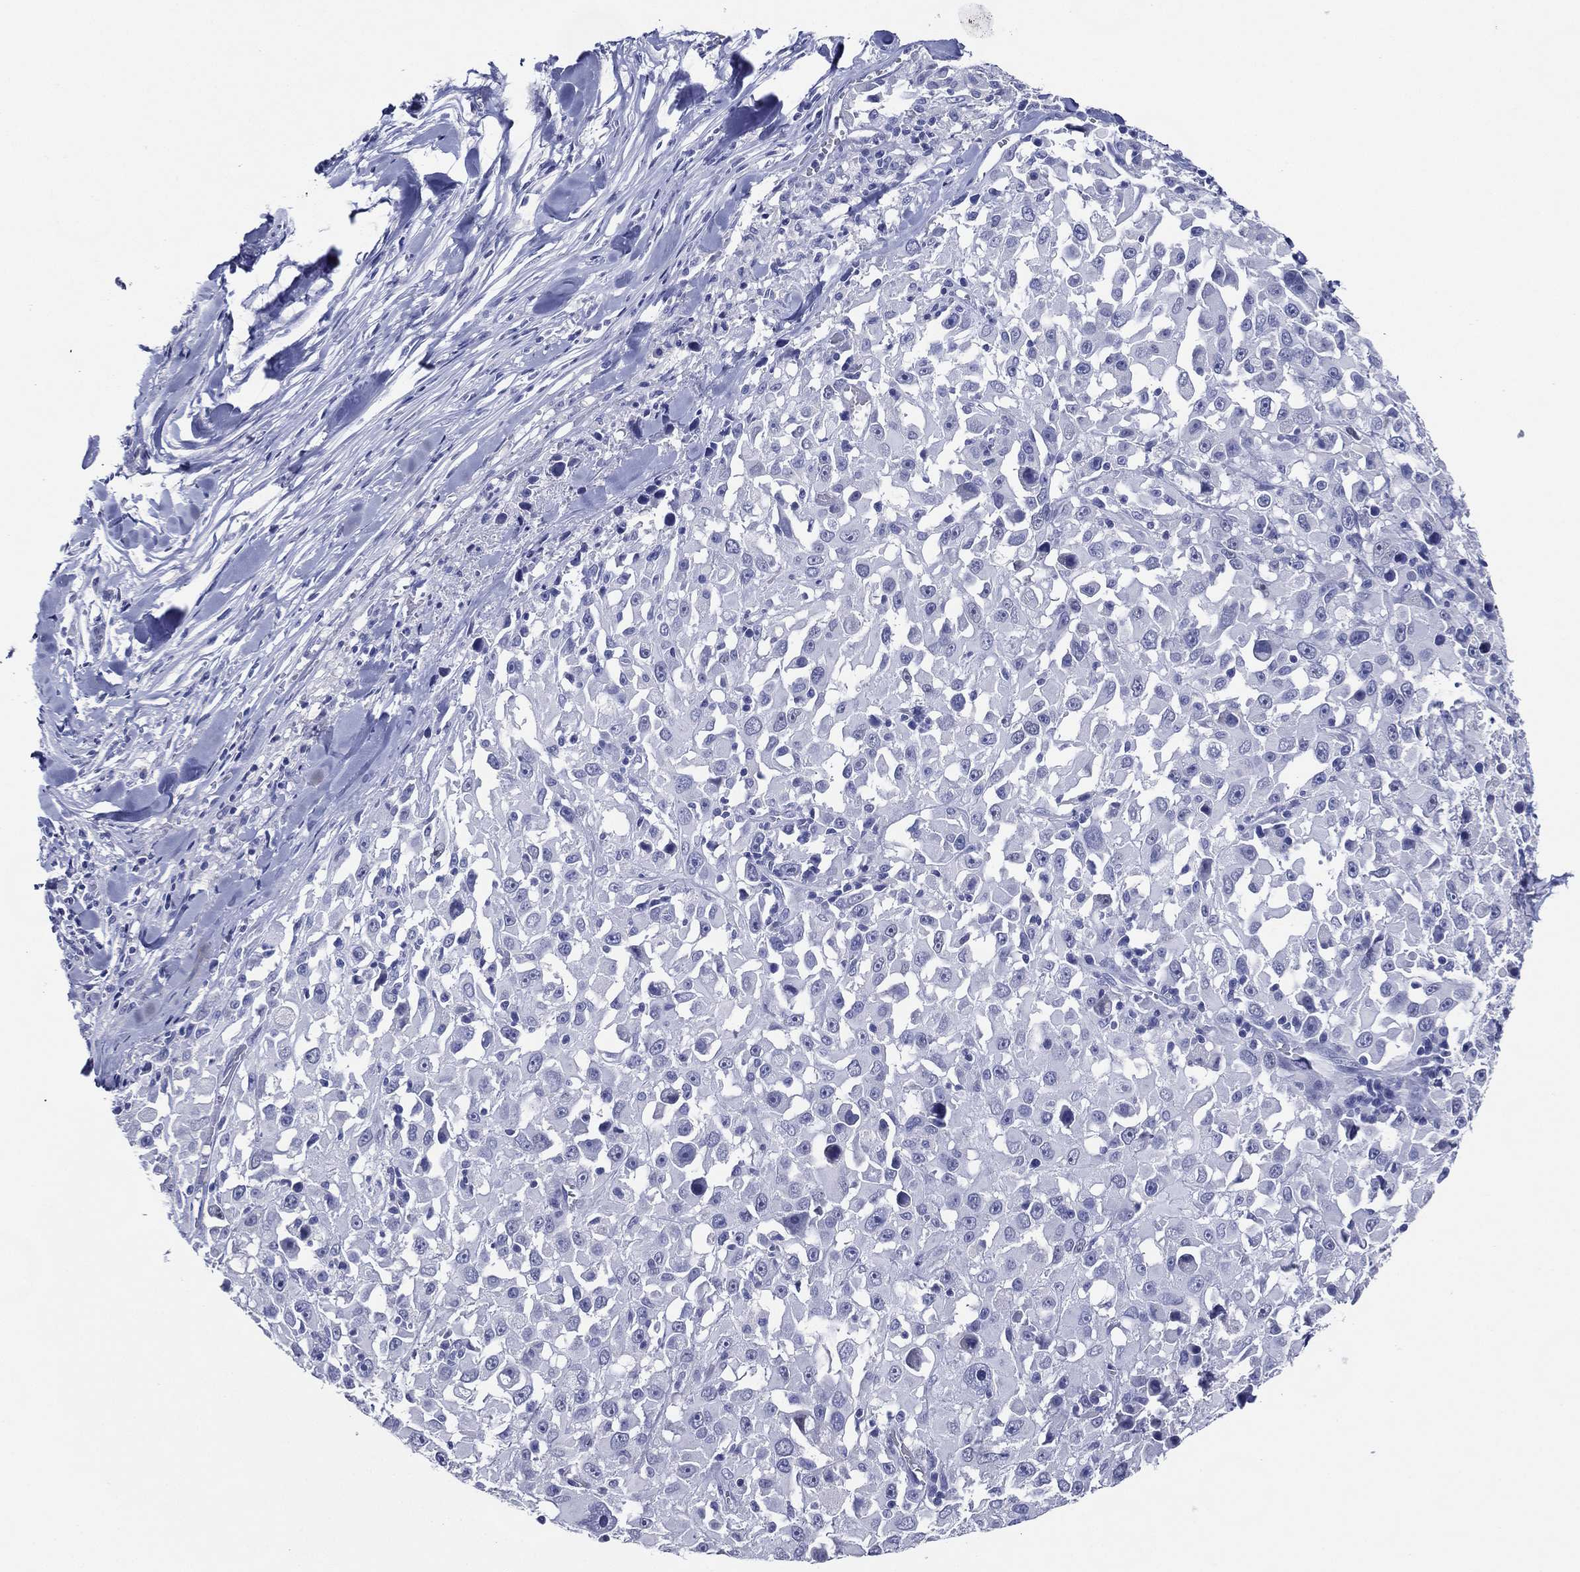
{"staining": {"intensity": "negative", "quantity": "none", "location": "none"}, "tissue": "melanoma", "cell_type": "Tumor cells", "image_type": "cancer", "snomed": [{"axis": "morphology", "description": "Malignant melanoma, Metastatic site"}, {"axis": "topography", "description": "Lymph node"}], "caption": "High power microscopy photomicrograph of an immunohistochemistry (IHC) micrograph of melanoma, revealing no significant positivity in tumor cells.", "gene": "TFAP2A", "patient": {"sex": "male", "age": 50}}